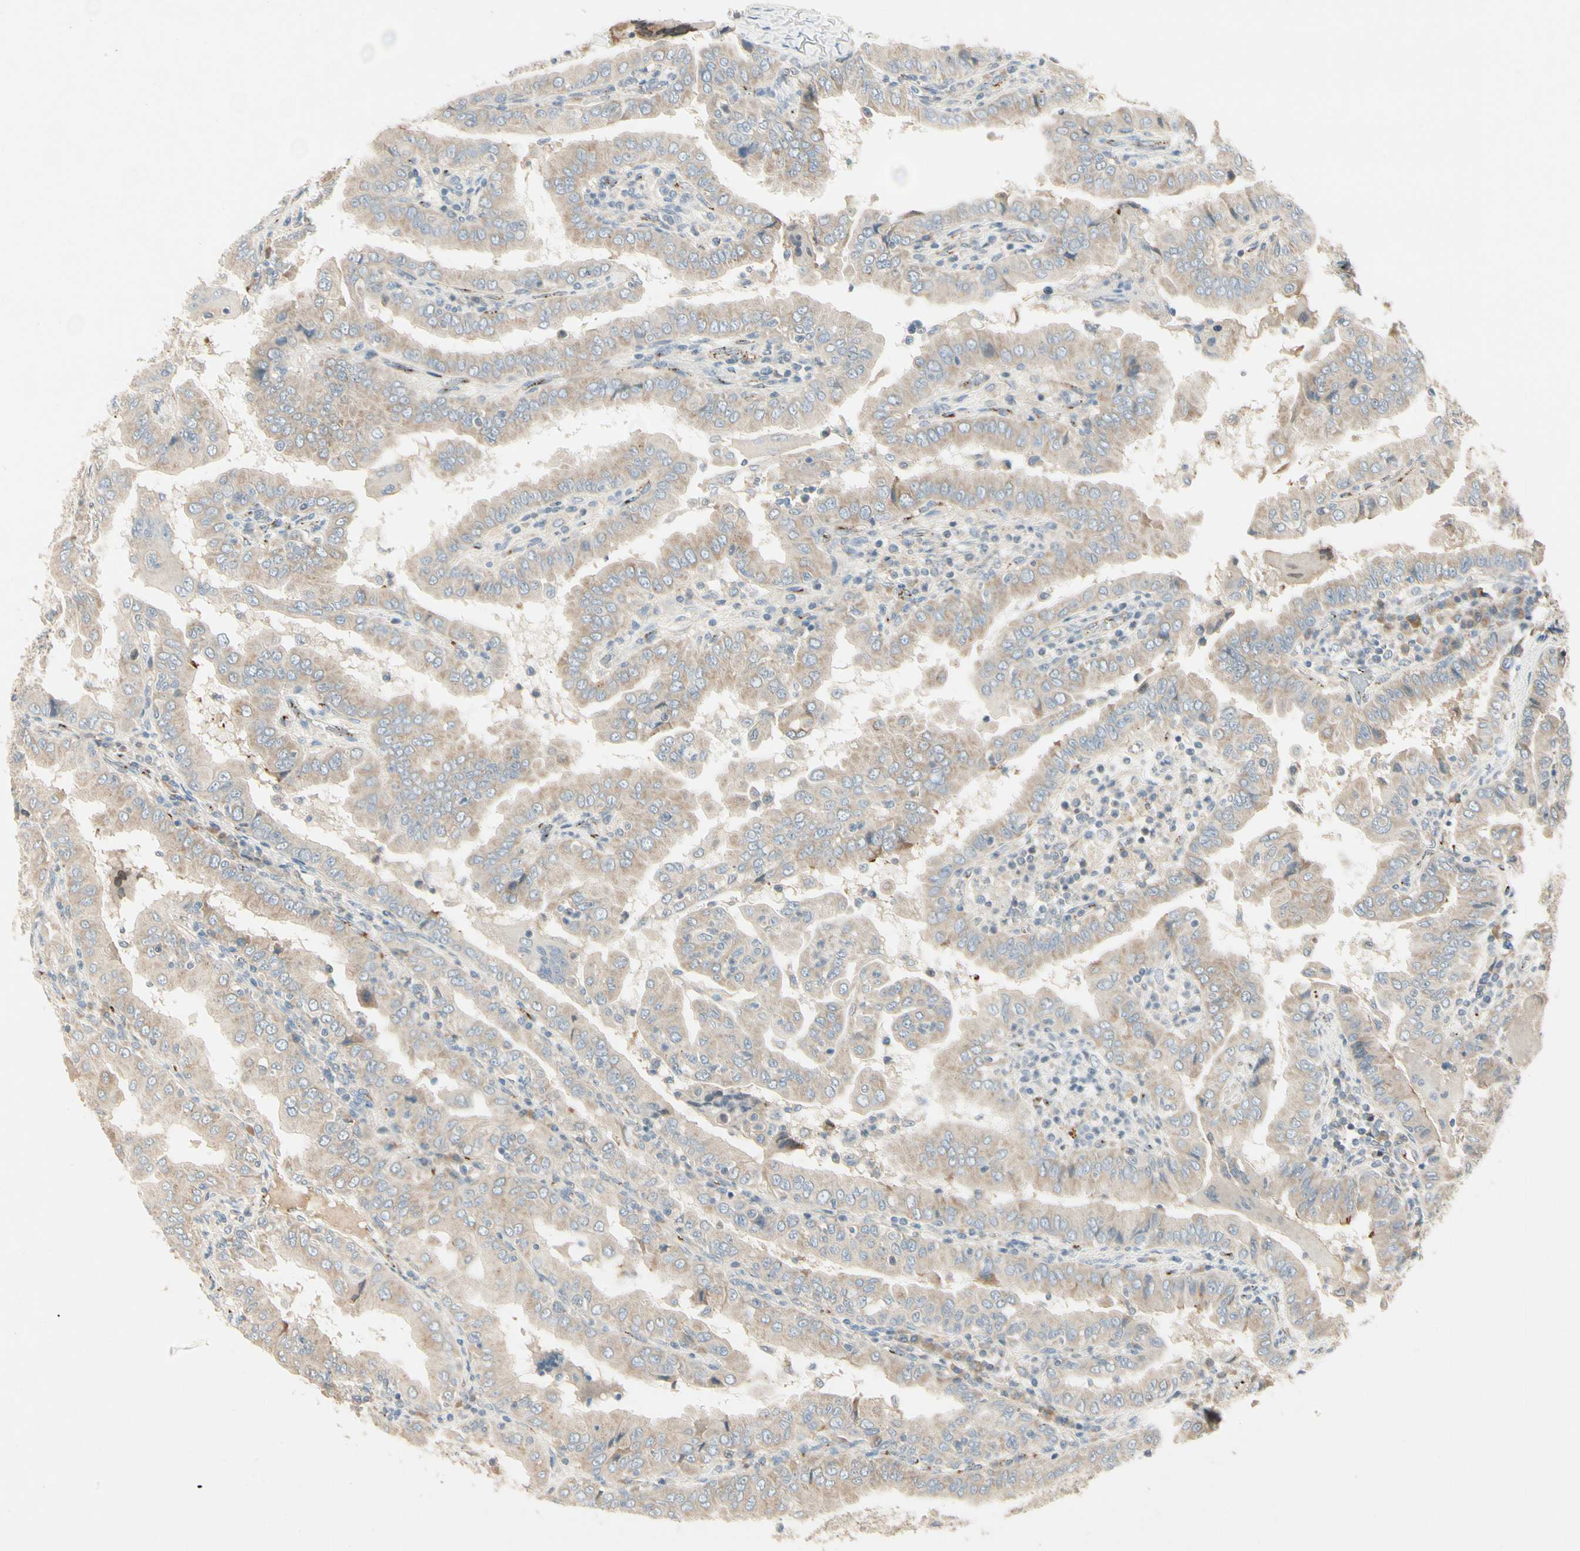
{"staining": {"intensity": "weak", "quantity": "25%-75%", "location": "cytoplasmic/membranous"}, "tissue": "thyroid cancer", "cell_type": "Tumor cells", "image_type": "cancer", "snomed": [{"axis": "morphology", "description": "Papillary adenocarcinoma, NOS"}, {"axis": "topography", "description": "Thyroid gland"}], "caption": "Thyroid cancer was stained to show a protein in brown. There is low levels of weak cytoplasmic/membranous expression in about 25%-75% of tumor cells. (Stains: DAB in brown, nuclei in blue, Microscopy: brightfield microscopy at high magnification).", "gene": "MANSC1", "patient": {"sex": "male", "age": 33}}